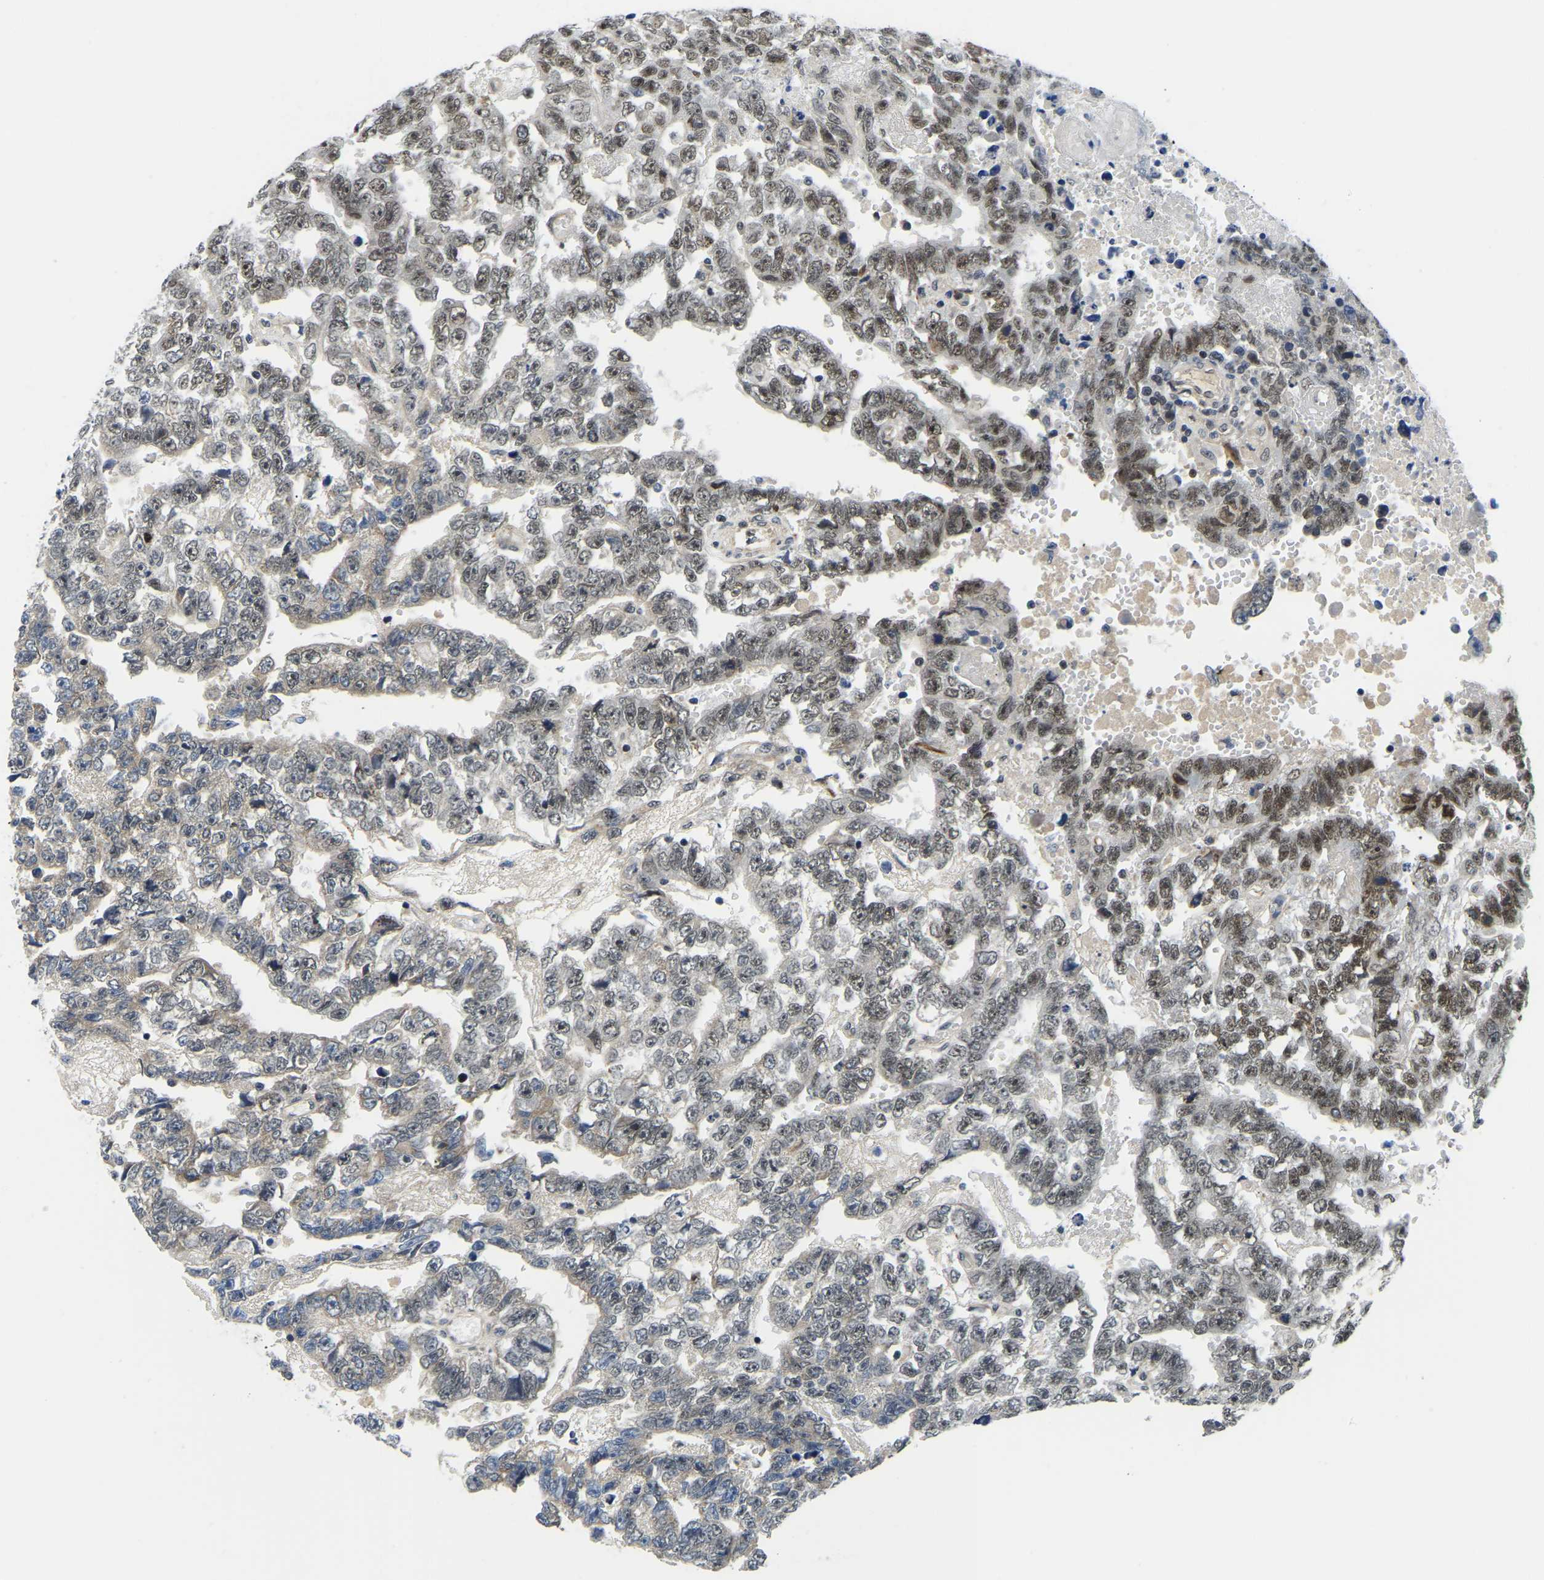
{"staining": {"intensity": "weak", "quantity": "25%-75%", "location": "nuclear"}, "tissue": "testis cancer", "cell_type": "Tumor cells", "image_type": "cancer", "snomed": [{"axis": "morphology", "description": "Carcinoma, Embryonal, NOS"}, {"axis": "topography", "description": "Testis"}], "caption": "The micrograph shows immunohistochemical staining of testis cancer (embryonal carcinoma). There is weak nuclear positivity is seen in about 25%-75% of tumor cells.", "gene": "POLDIP3", "patient": {"sex": "male", "age": 25}}